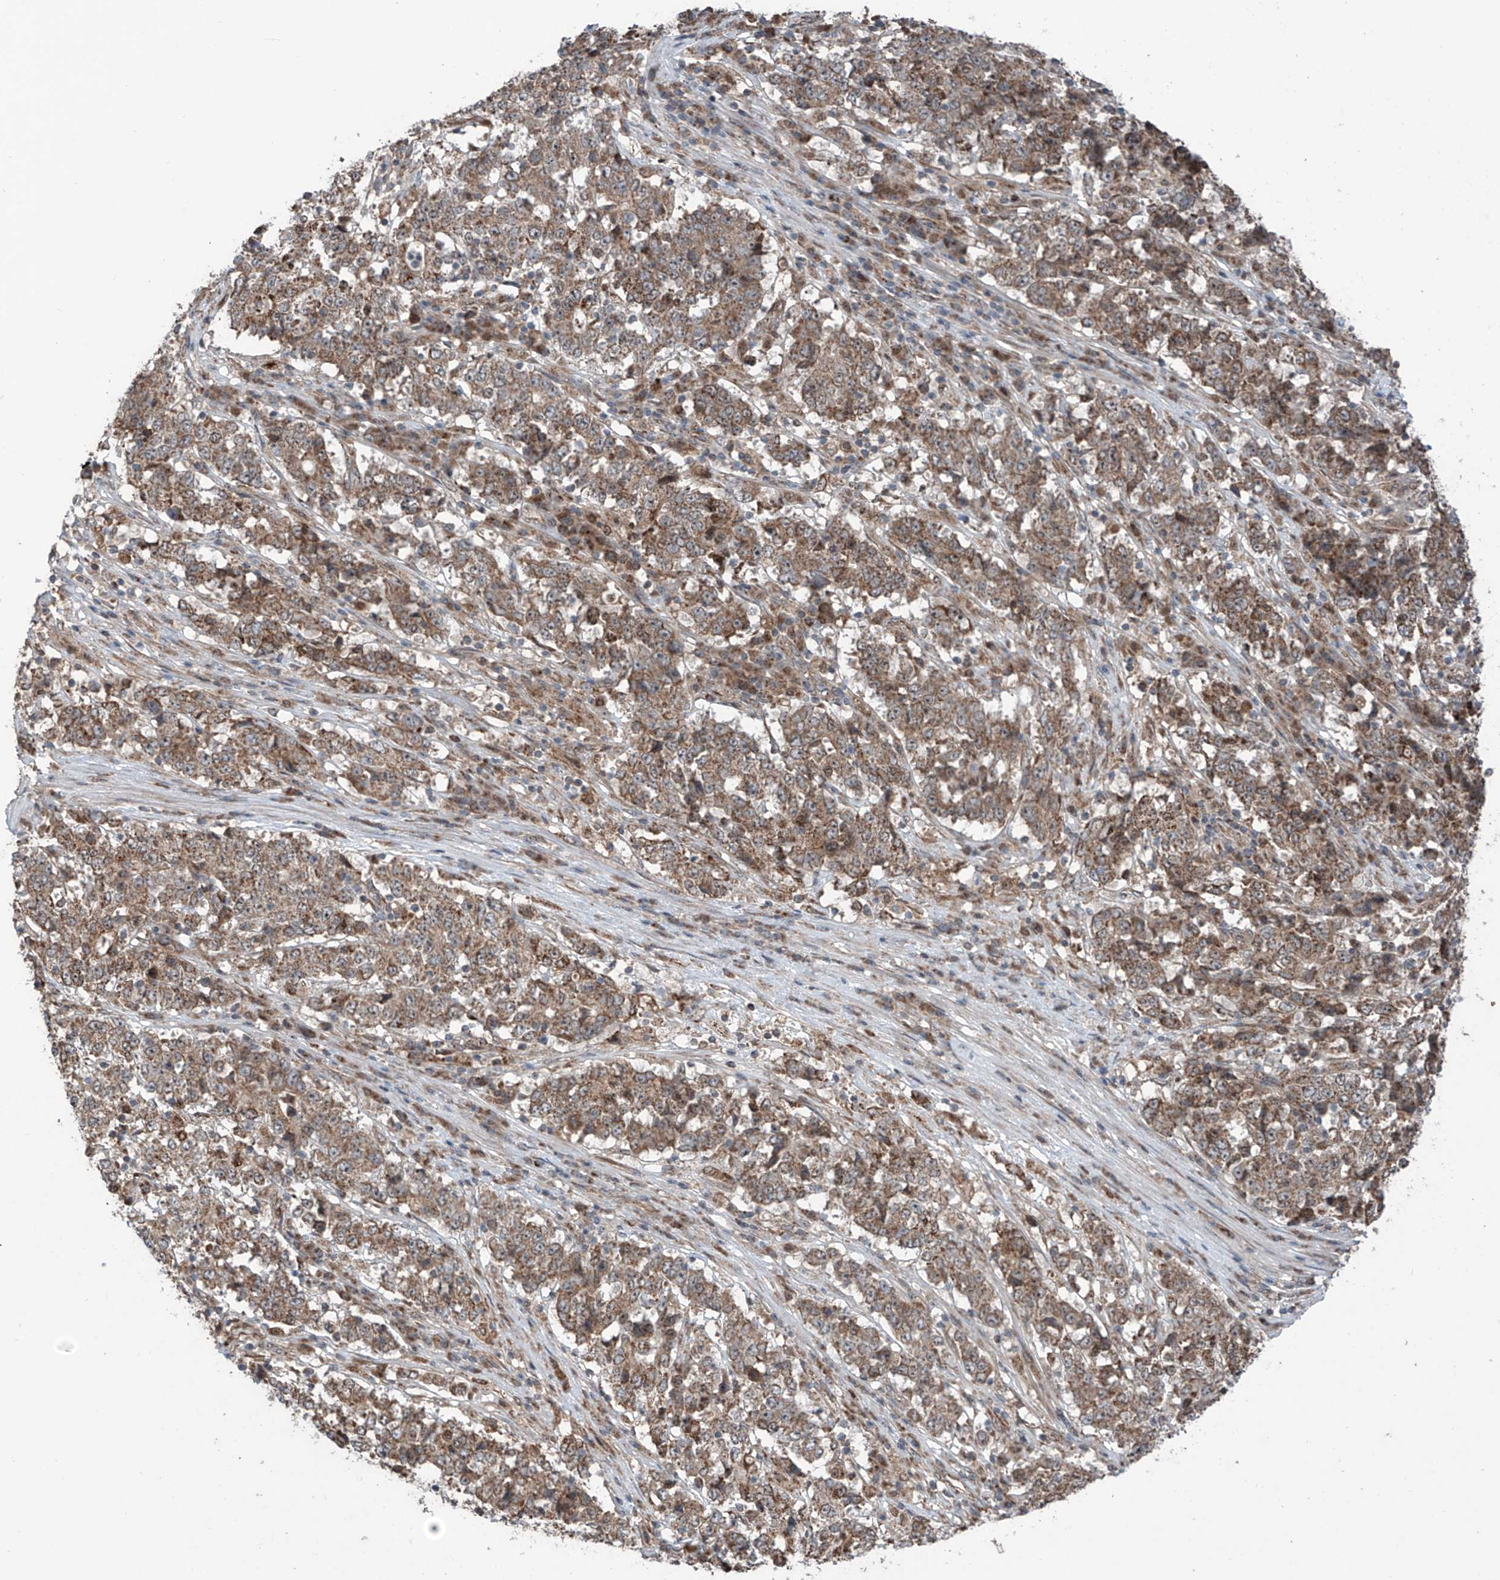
{"staining": {"intensity": "weak", "quantity": ">75%", "location": "cytoplasmic/membranous"}, "tissue": "stomach cancer", "cell_type": "Tumor cells", "image_type": "cancer", "snomed": [{"axis": "morphology", "description": "Adenocarcinoma, NOS"}, {"axis": "topography", "description": "Stomach"}], "caption": "Human stomach cancer (adenocarcinoma) stained with a protein marker displays weak staining in tumor cells.", "gene": "SAMD3", "patient": {"sex": "male", "age": 59}}